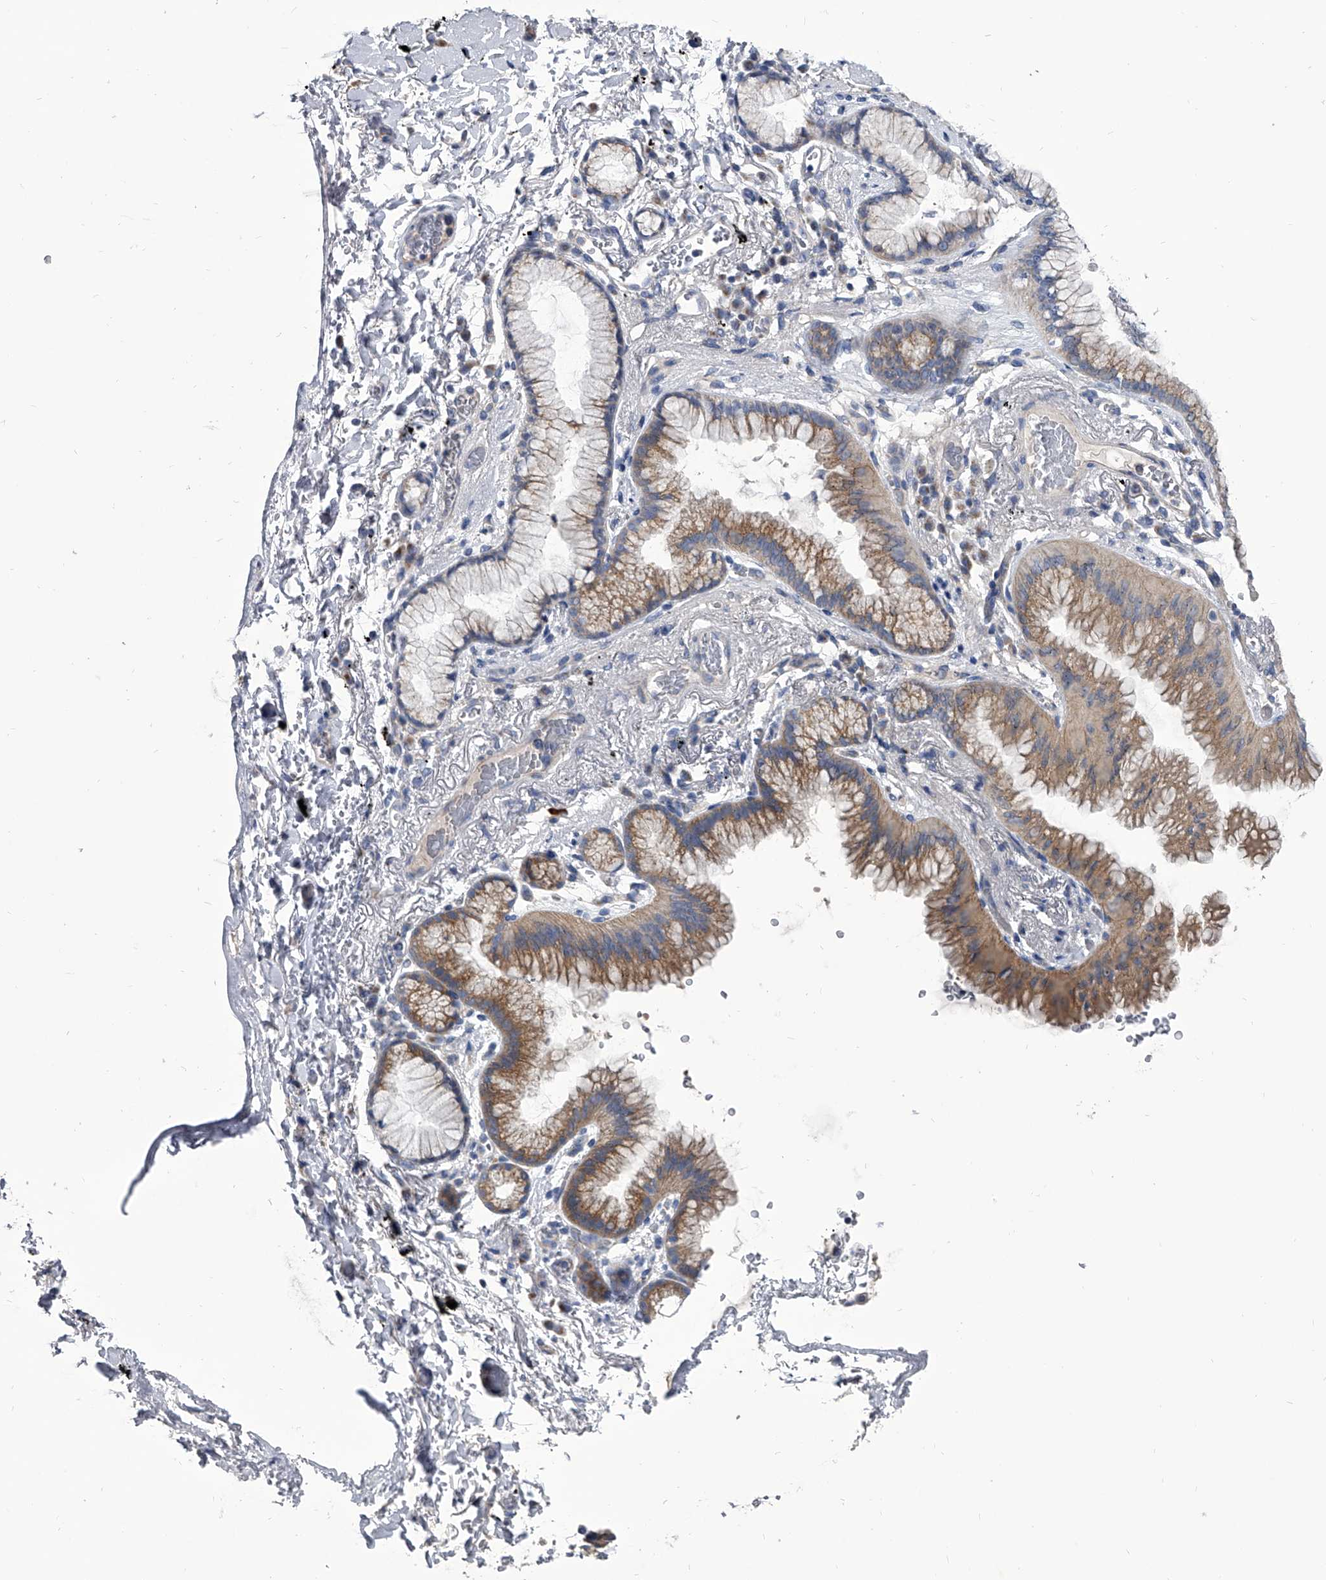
{"staining": {"intensity": "moderate", "quantity": ">75%", "location": "cytoplasmic/membranous"}, "tissue": "lung cancer", "cell_type": "Tumor cells", "image_type": "cancer", "snomed": [{"axis": "morphology", "description": "Adenocarcinoma, NOS"}, {"axis": "topography", "description": "Lung"}], "caption": "This micrograph shows lung cancer stained with IHC to label a protein in brown. The cytoplasmic/membranous of tumor cells show moderate positivity for the protein. Nuclei are counter-stained blue.", "gene": "SPP1", "patient": {"sex": "female", "age": 70}}